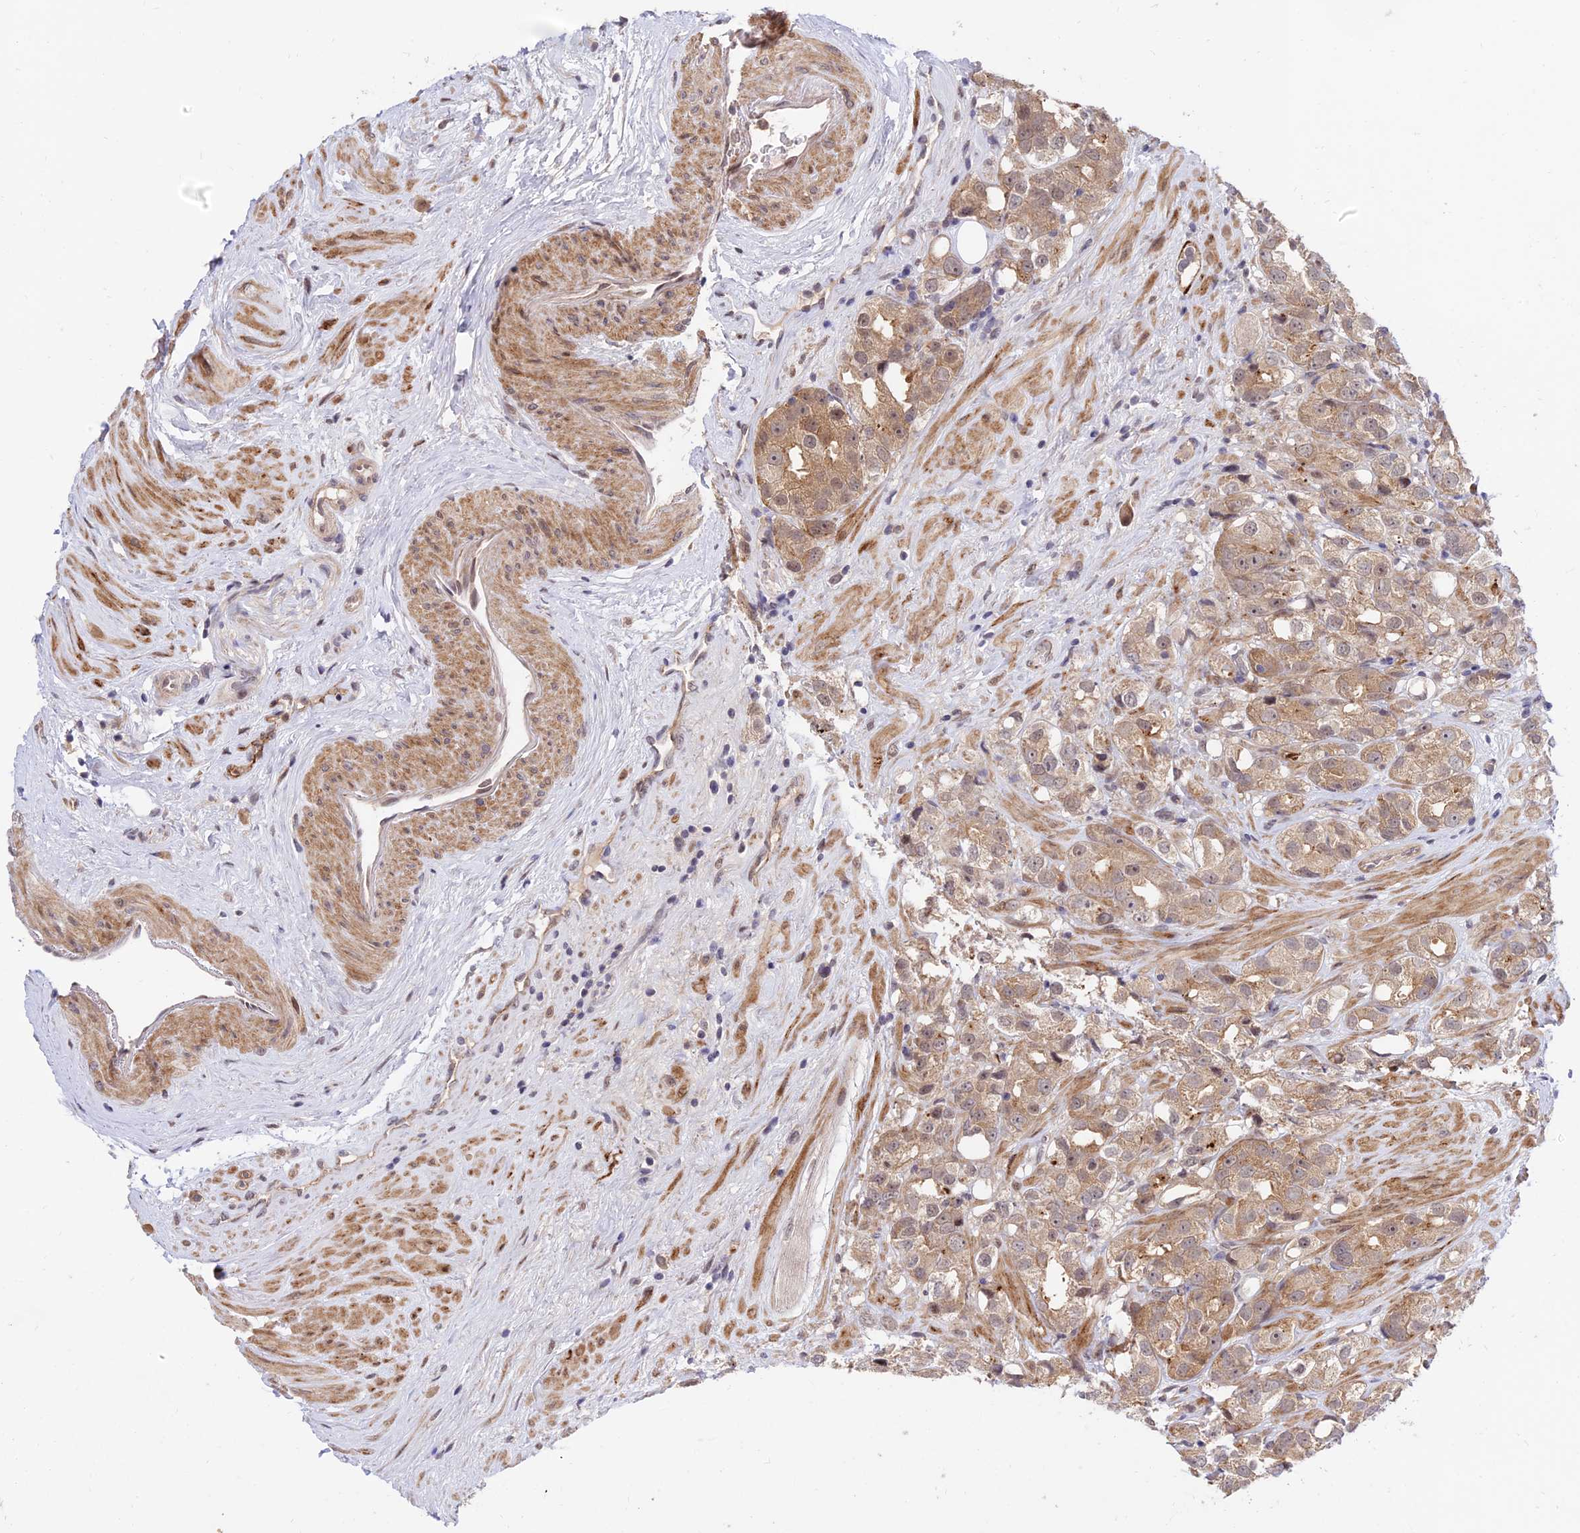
{"staining": {"intensity": "moderate", "quantity": ">75%", "location": "cytoplasmic/membranous"}, "tissue": "prostate cancer", "cell_type": "Tumor cells", "image_type": "cancer", "snomed": [{"axis": "morphology", "description": "Adenocarcinoma, NOS"}, {"axis": "topography", "description": "Prostate"}], "caption": "This image displays immunohistochemistry staining of human prostate cancer (adenocarcinoma), with medium moderate cytoplasmic/membranous expression in about >75% of tumor cells.", "gene": "ZNF85", "patient": {"sex": "male", "age": 79}}